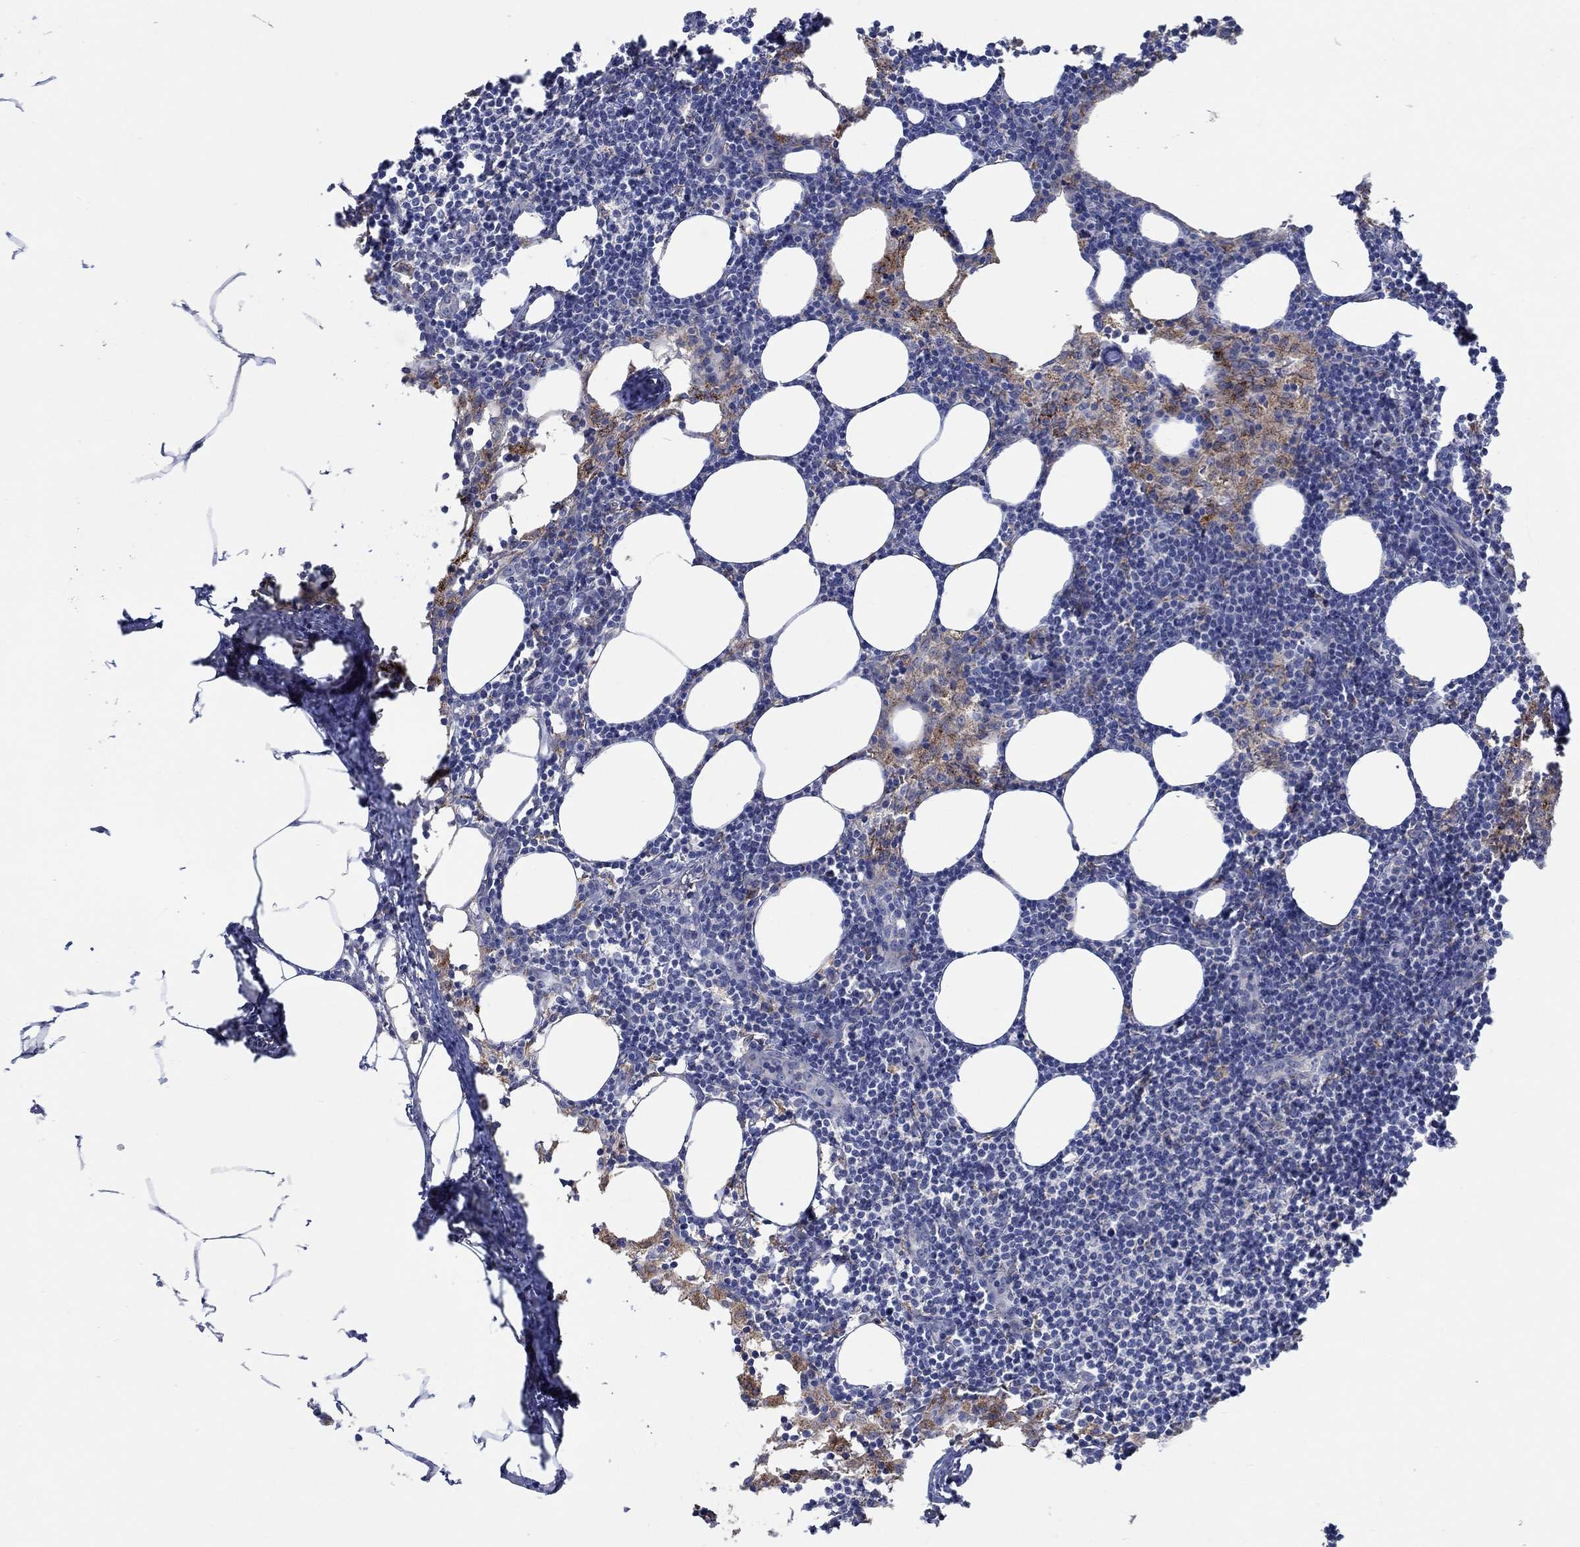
{"staining": {"intensity": "moderate", "quantity": "<25%", "location": "cytoplasmic/membranous"}, "tissue": "lymph node", "cell_type": "Germinal center cells", "image_type": "normal", "snomed": [{"axis": "morphology", "description": "Normal tissue, NOS"}, {"axis": "topography", "description": "Lymph node"}], "caption": "About <25% of germinal center cells in unremarkable human lymph node show moderate cytoplasmic/membranous protein staining as visualized by brown immunohistochemical staining.", "gene": "MPP1", "patient": {"sex": "female", "age": 52}}